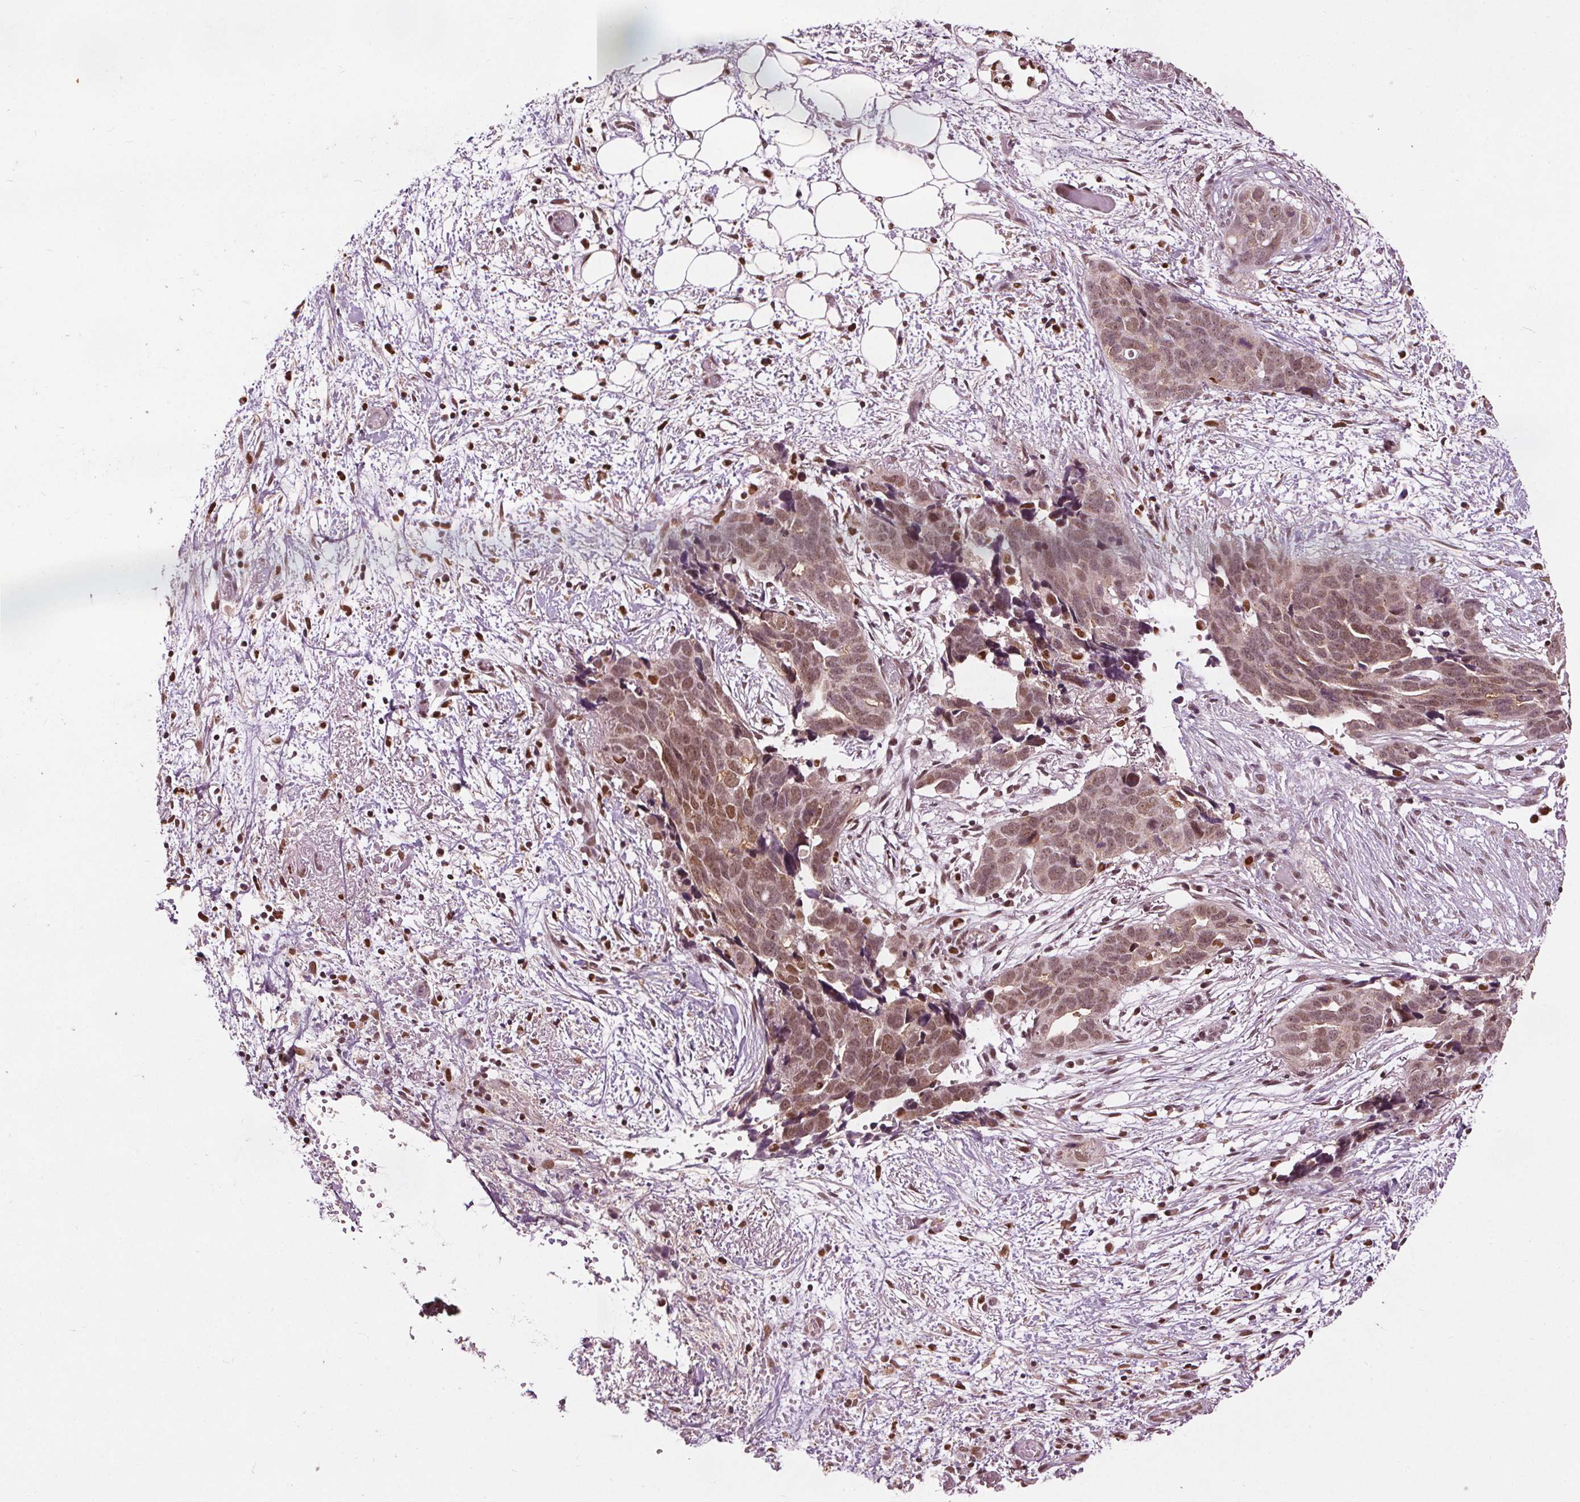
{"staining": {"intensity": "moderate", "quantity": "25%-75%", "location": "nuclear"}, "tissue": "ovarian cancer", "cell_type": "Tumor cells", "image_type": "cancer", "snomed": [{"axis": "morphology", "description": "Cystadenocarcinoma, serous, NOS"}, {"axis": "topography", "description": "Ovary"}], "caption": "Ovarian cancer (serous cystadenocarcinoma) was stained to show a protein in brown. There is medium levels of moderate nuclear staining in about 25%-75% of tumor cells.", "gene": "DDX11", "patient": {"sex": "female", "age": 69}}